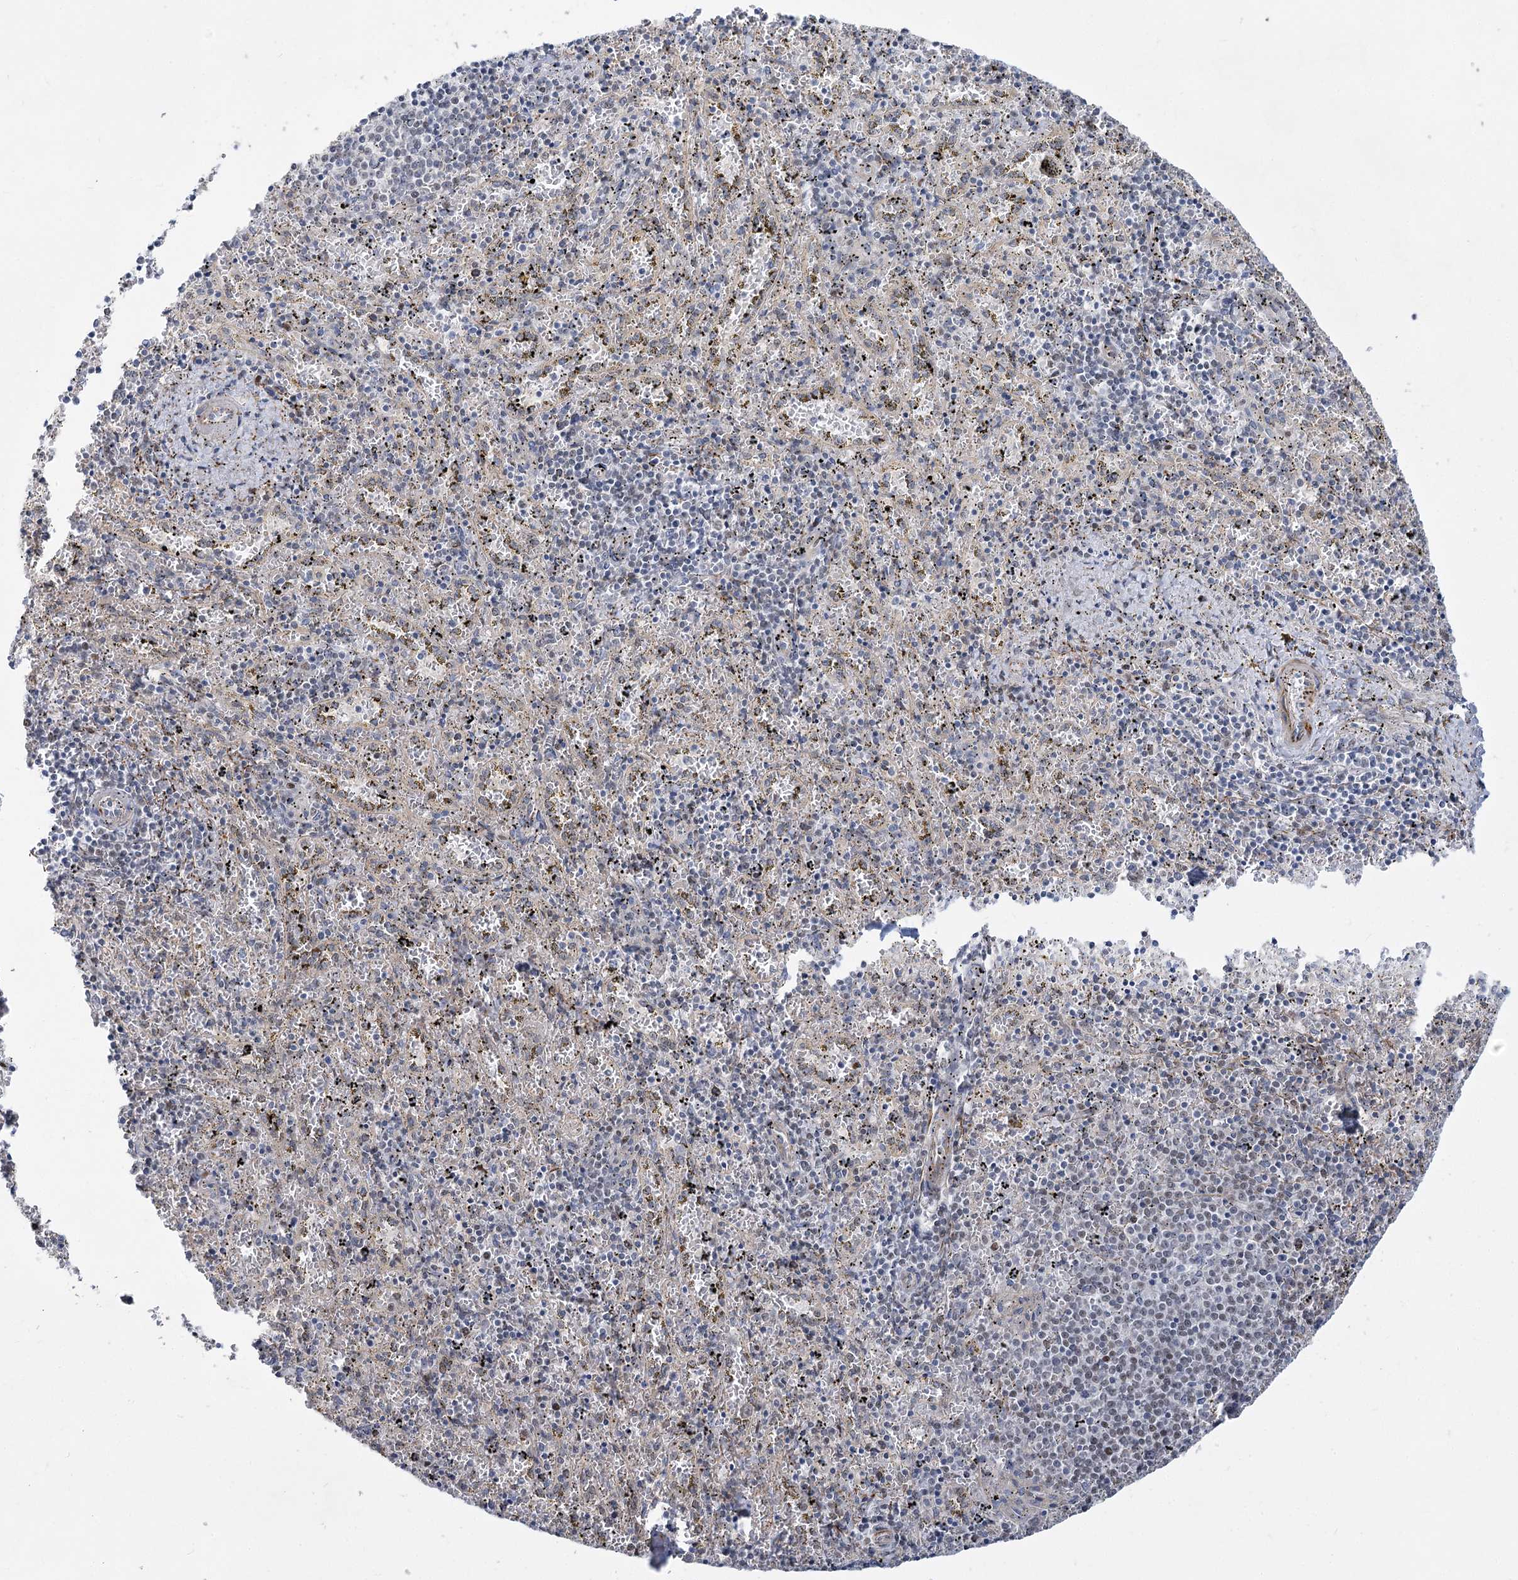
{"staining": {"intensity": "moderate", "quantity": "<25%", "location": "nuclear"}, "tissue": "spleen", "cell_type": "Cells in red pulp", "image_type": "normal", "snomed": [{"axis": "morphology", "description": "Normal tissue, NOS"}, {"axis": "topography", "description": "Spleen"}], "caption": "Immunohistochemistry staining of normal spleen, which displays low levels of moderate nuclear staining in approximately <25% of cells in red pulp indicating moderate nuclear protein expression. The staining was performed using DAB (brown) for protein detection and nuclei were counterstained in hematoxylin (blue).", "gene": "ARSI", "patient": {"sex": "male", "age": 11}}